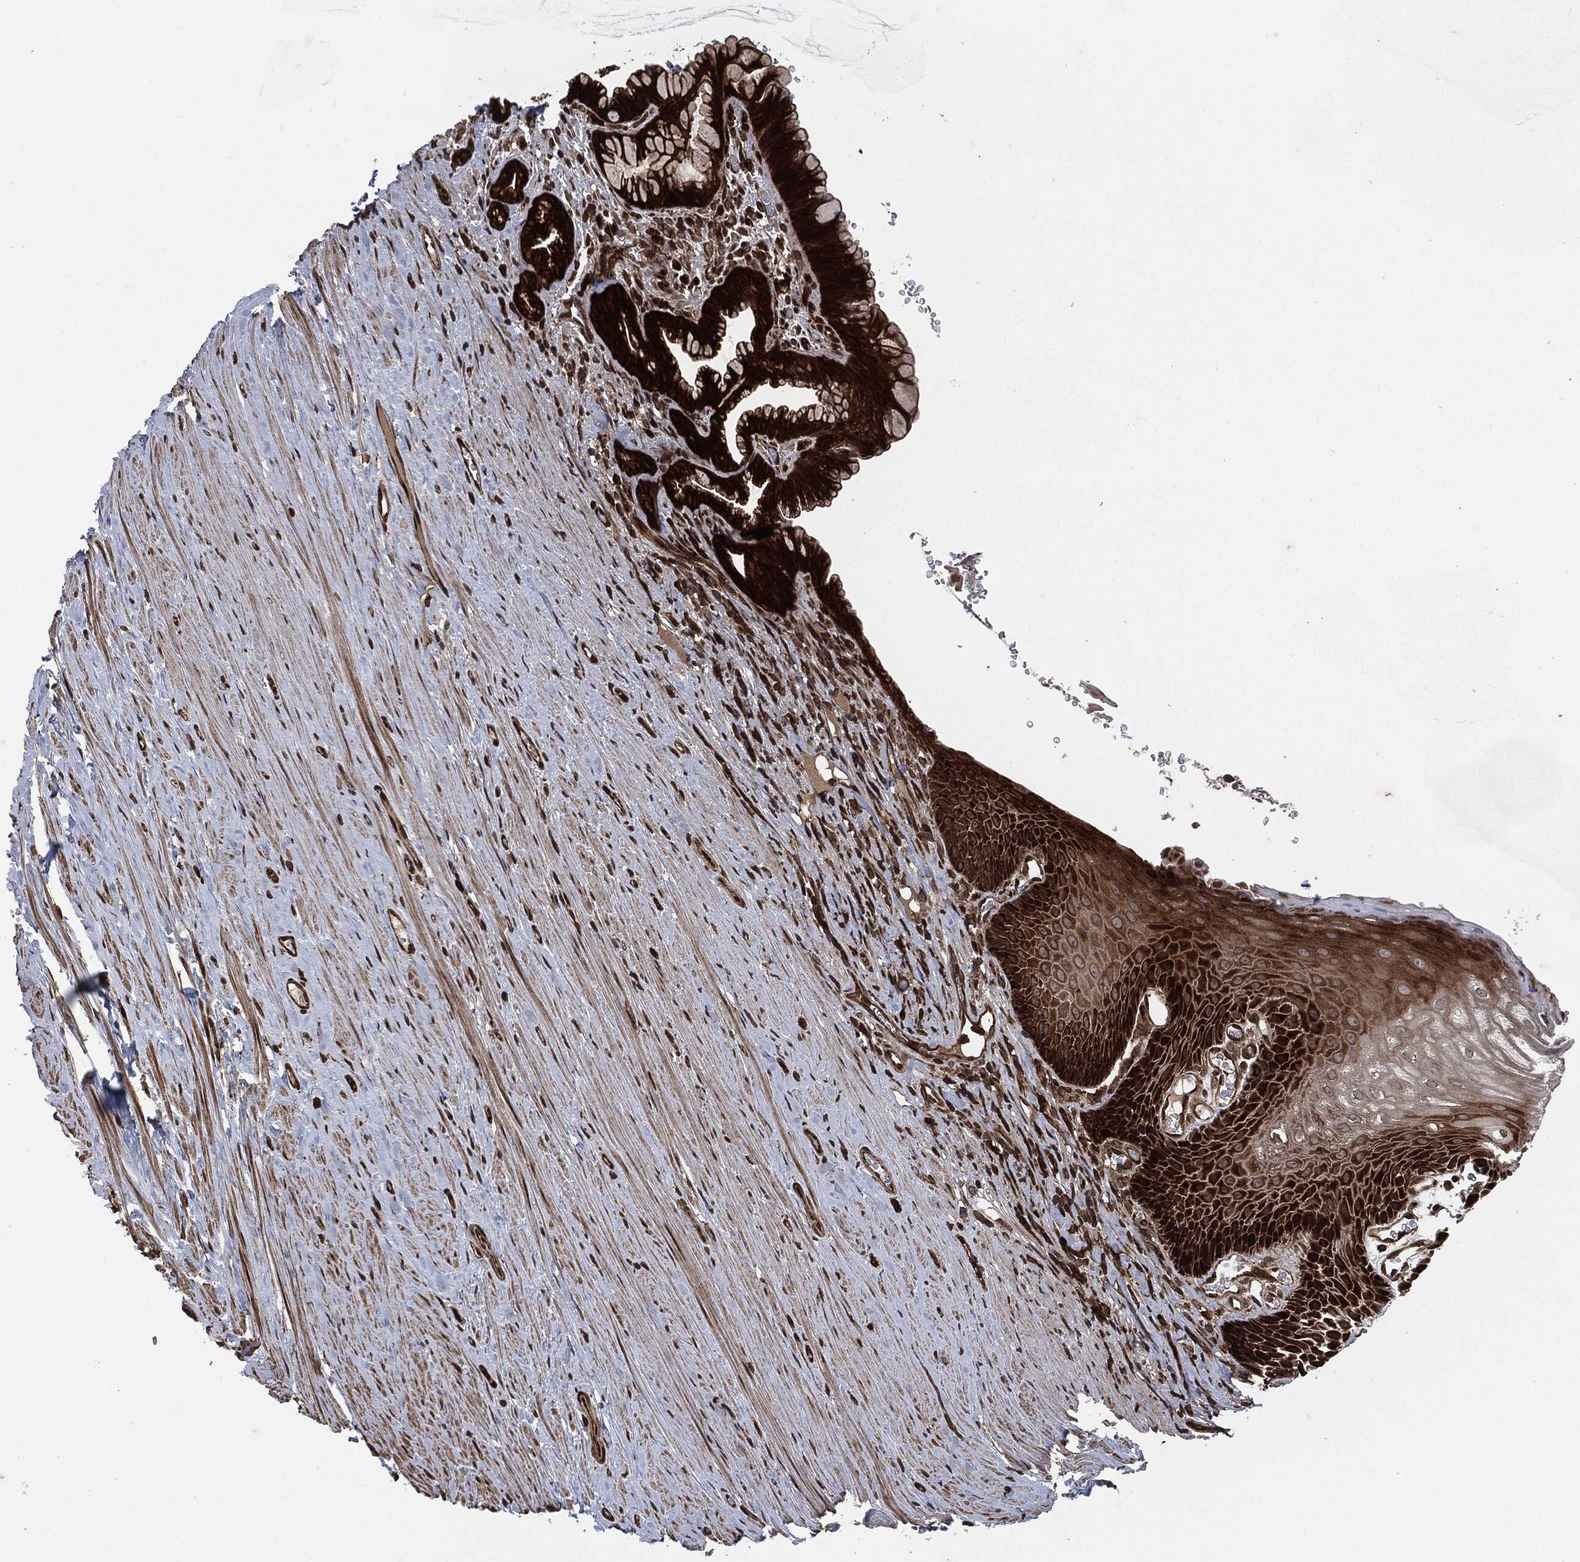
{"staining": {"intensity": "strong", "quantity": "25%-75%", "location": "cytoplasmic/membranous"}, "tissue": "esophagus", "cell_type": "Squamous epithelial cells", "image_type": "normal", "snomed": [{"axis": "morphology", "description": "Normal tissue, NOS"}, {"axis": "topography", "description": "Esophagus"}], "caption": "Esophagus stained with IHC displays strong cytoplasmic/membranous staining in approximately 25%-75% of squamous epithelial cells.", "gene": "IFIT1", "patient": {"sex": "male", "age": 64}}